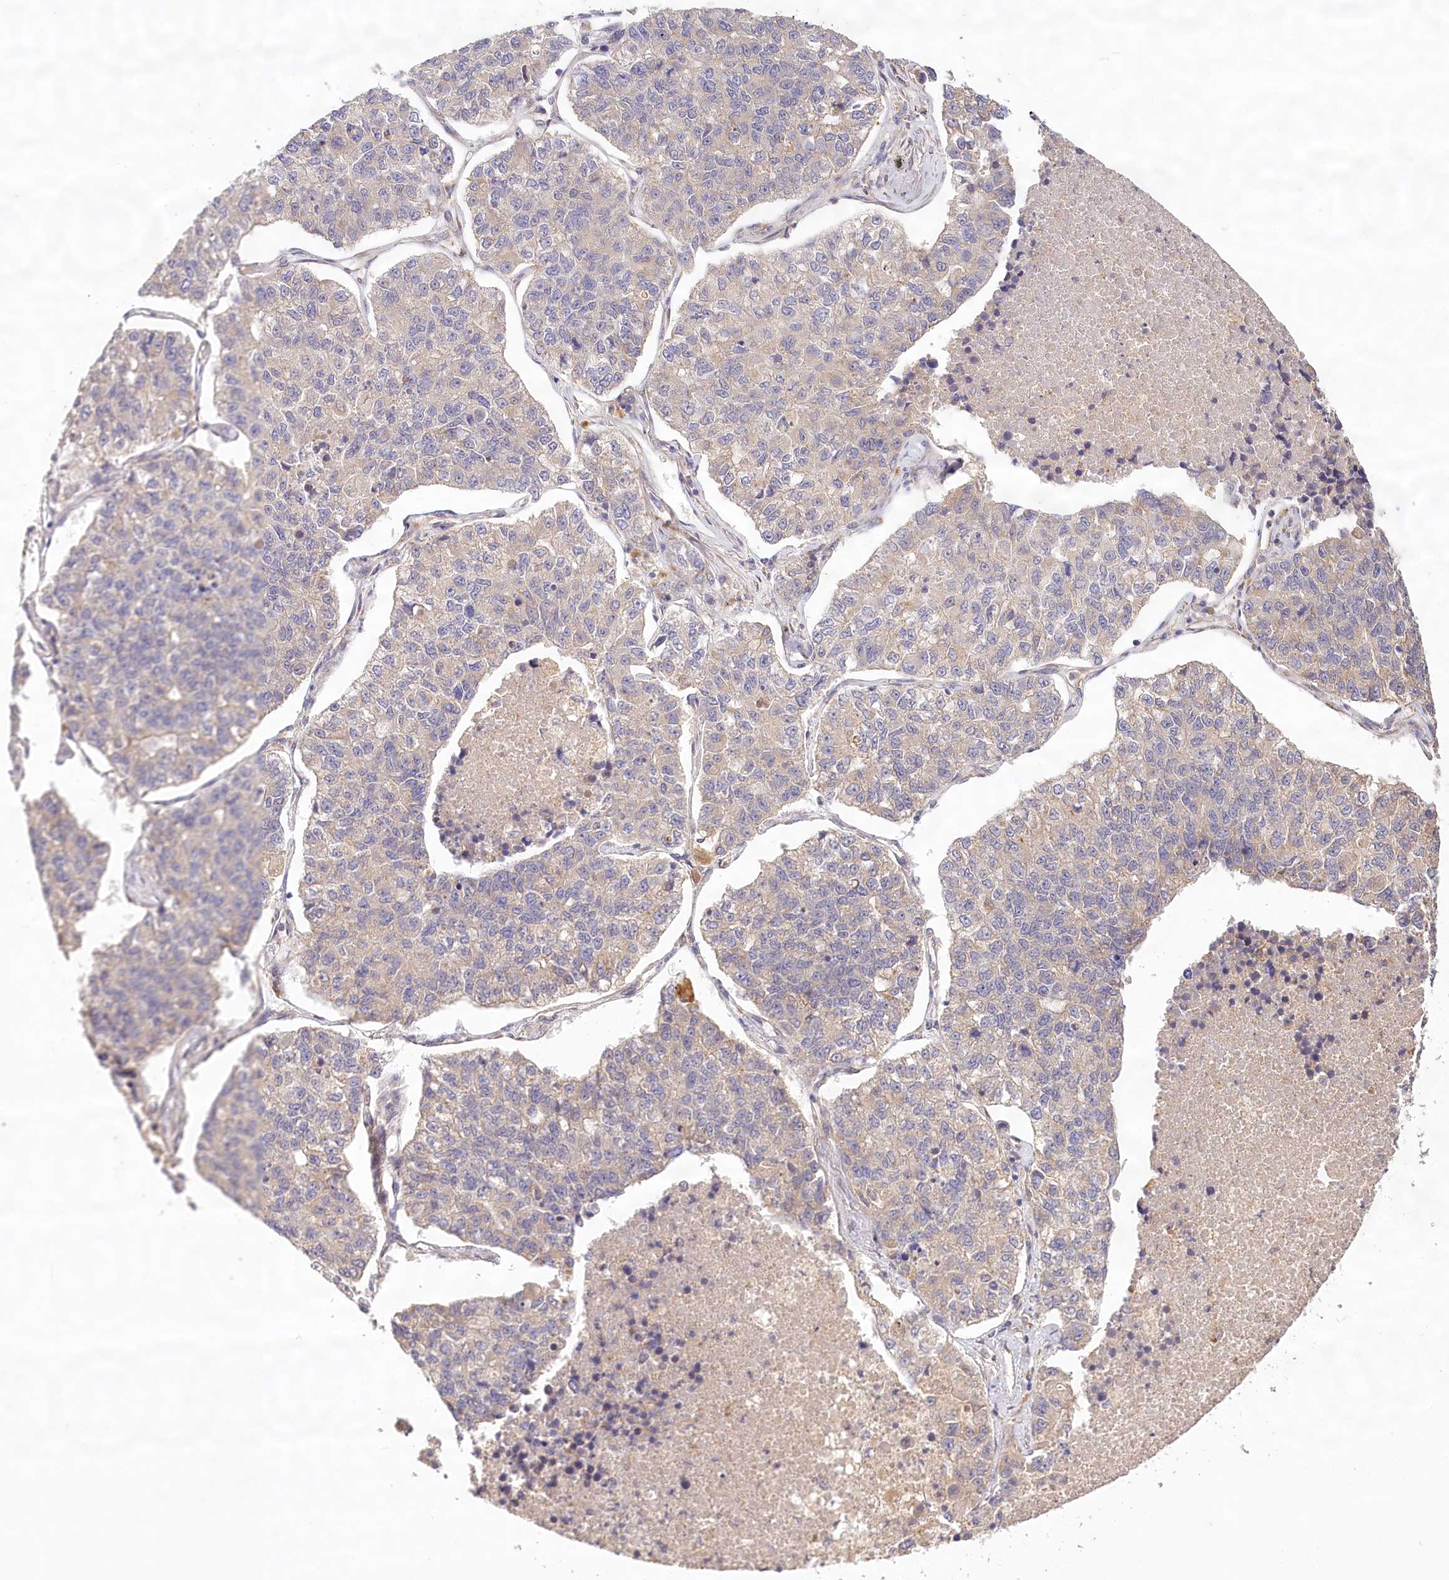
{"staining": {"intensity": "weak", "quantity": "<25%", "location": "cytoplasmic/membranous"}, "tissue": "lung cancer", "cell_type": "Tumor cells", "image_type": "cancer", "snomed": [{"axis": "morphology", "description": "Adenocarcinoma, NOS"}, {"axis": "topography", "description": "Lung"}], "caption": "Tumor cells show no significant positivity in lung cancer.", "gene": "LSS", "patient": {"sex": "male", "age": 49}}